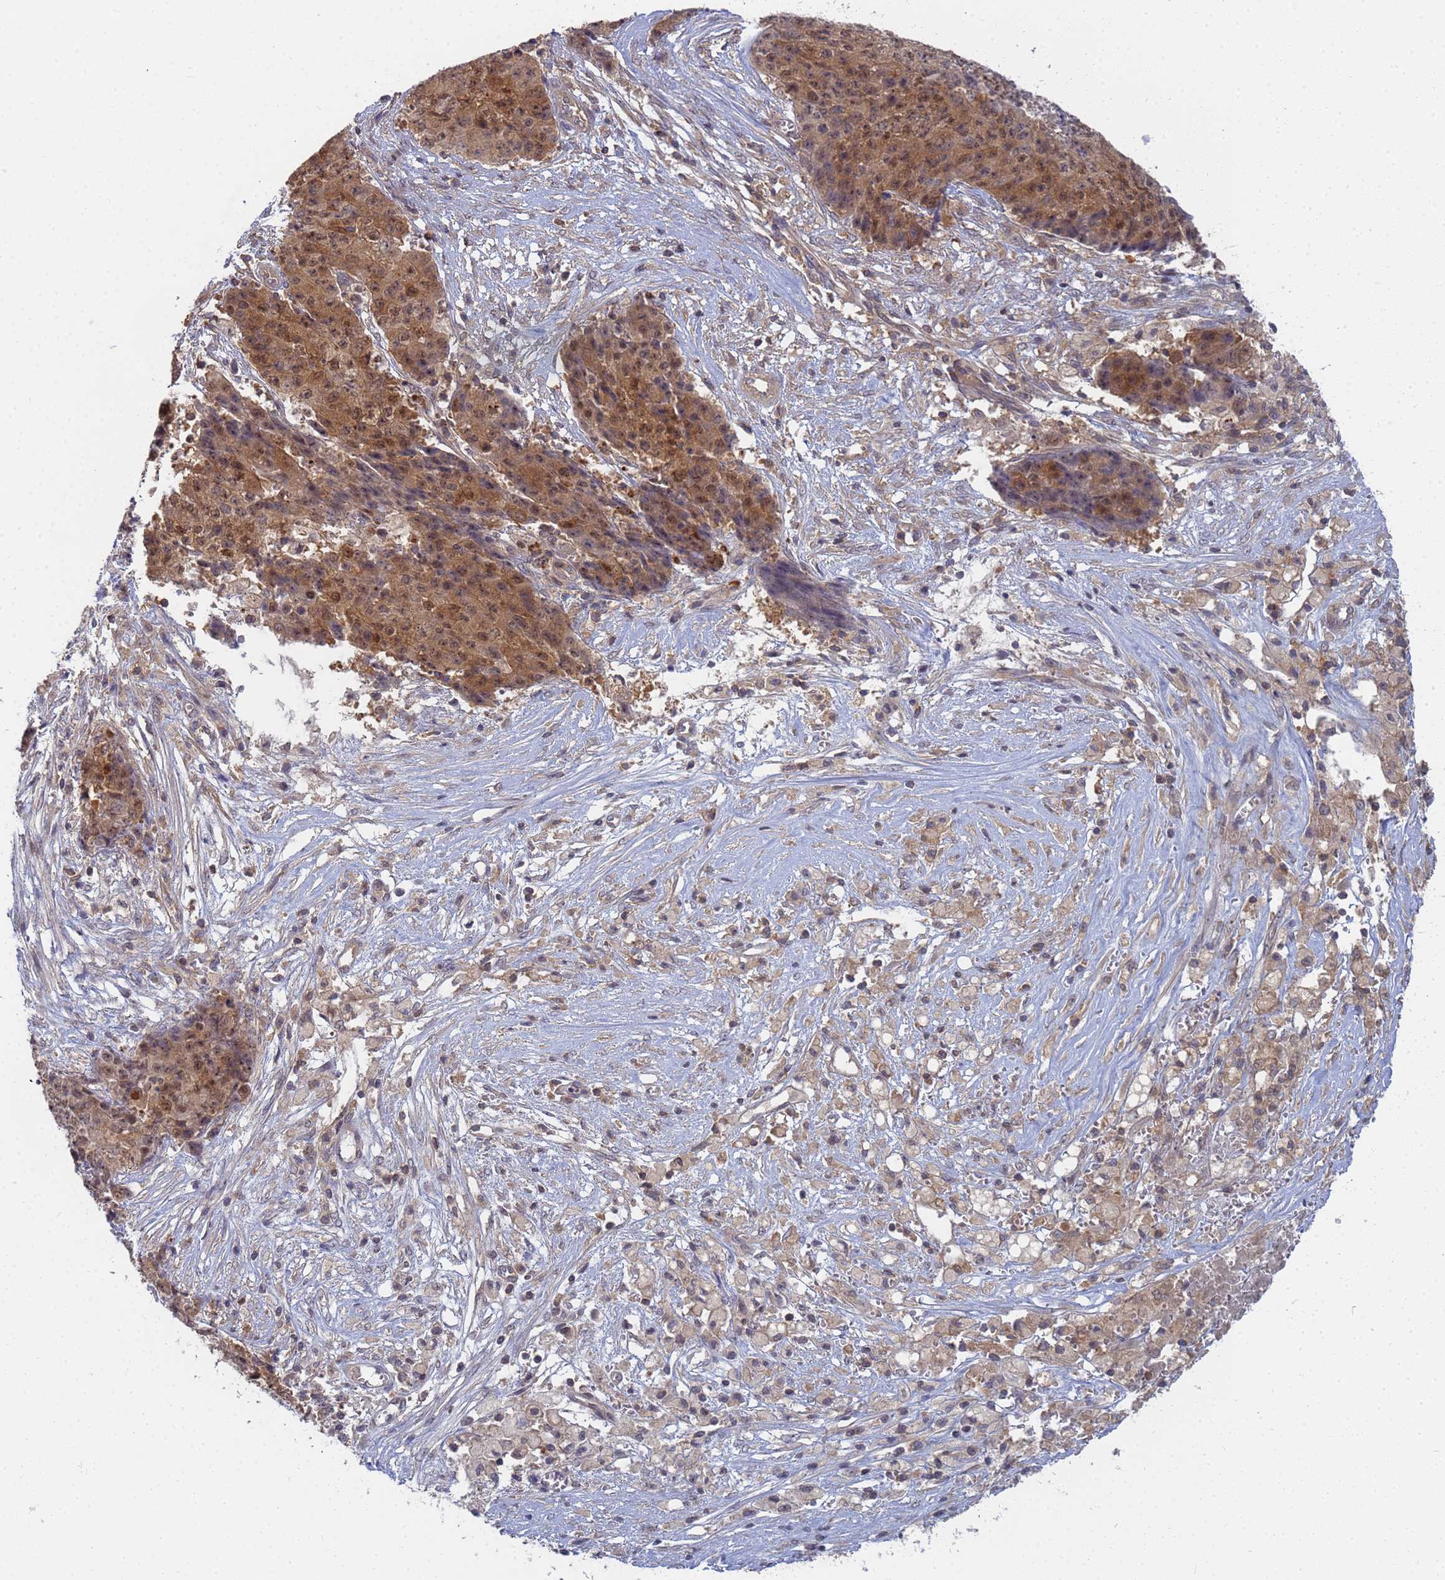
{"staining": {"intensity": "moderate", "quantity": ">75%", "location": "cytoplasmic/membranous,nuclear"}, "tissue": "ovarian cancer", "cell_type": "Tumor cells", "image_type": "cancer", "snomed": [{"axis": "morphology", "description": "Carcinoma, endometroid"}, {"axis": "topography", "description": "Ovary"}], "caption": "Tumor cells reveal moderate cytoplasmic/membranous and nuclear expression in approximately >75% of cells in ovarian cancer (endometroid carcinoma). The staining is performed using DAB brown chromogen to label protein expression. The nuclei are counter-stained blue using hematoxylin.", "gene": "SHARPIN", "patient": {"sex": "female", "age": 42}}